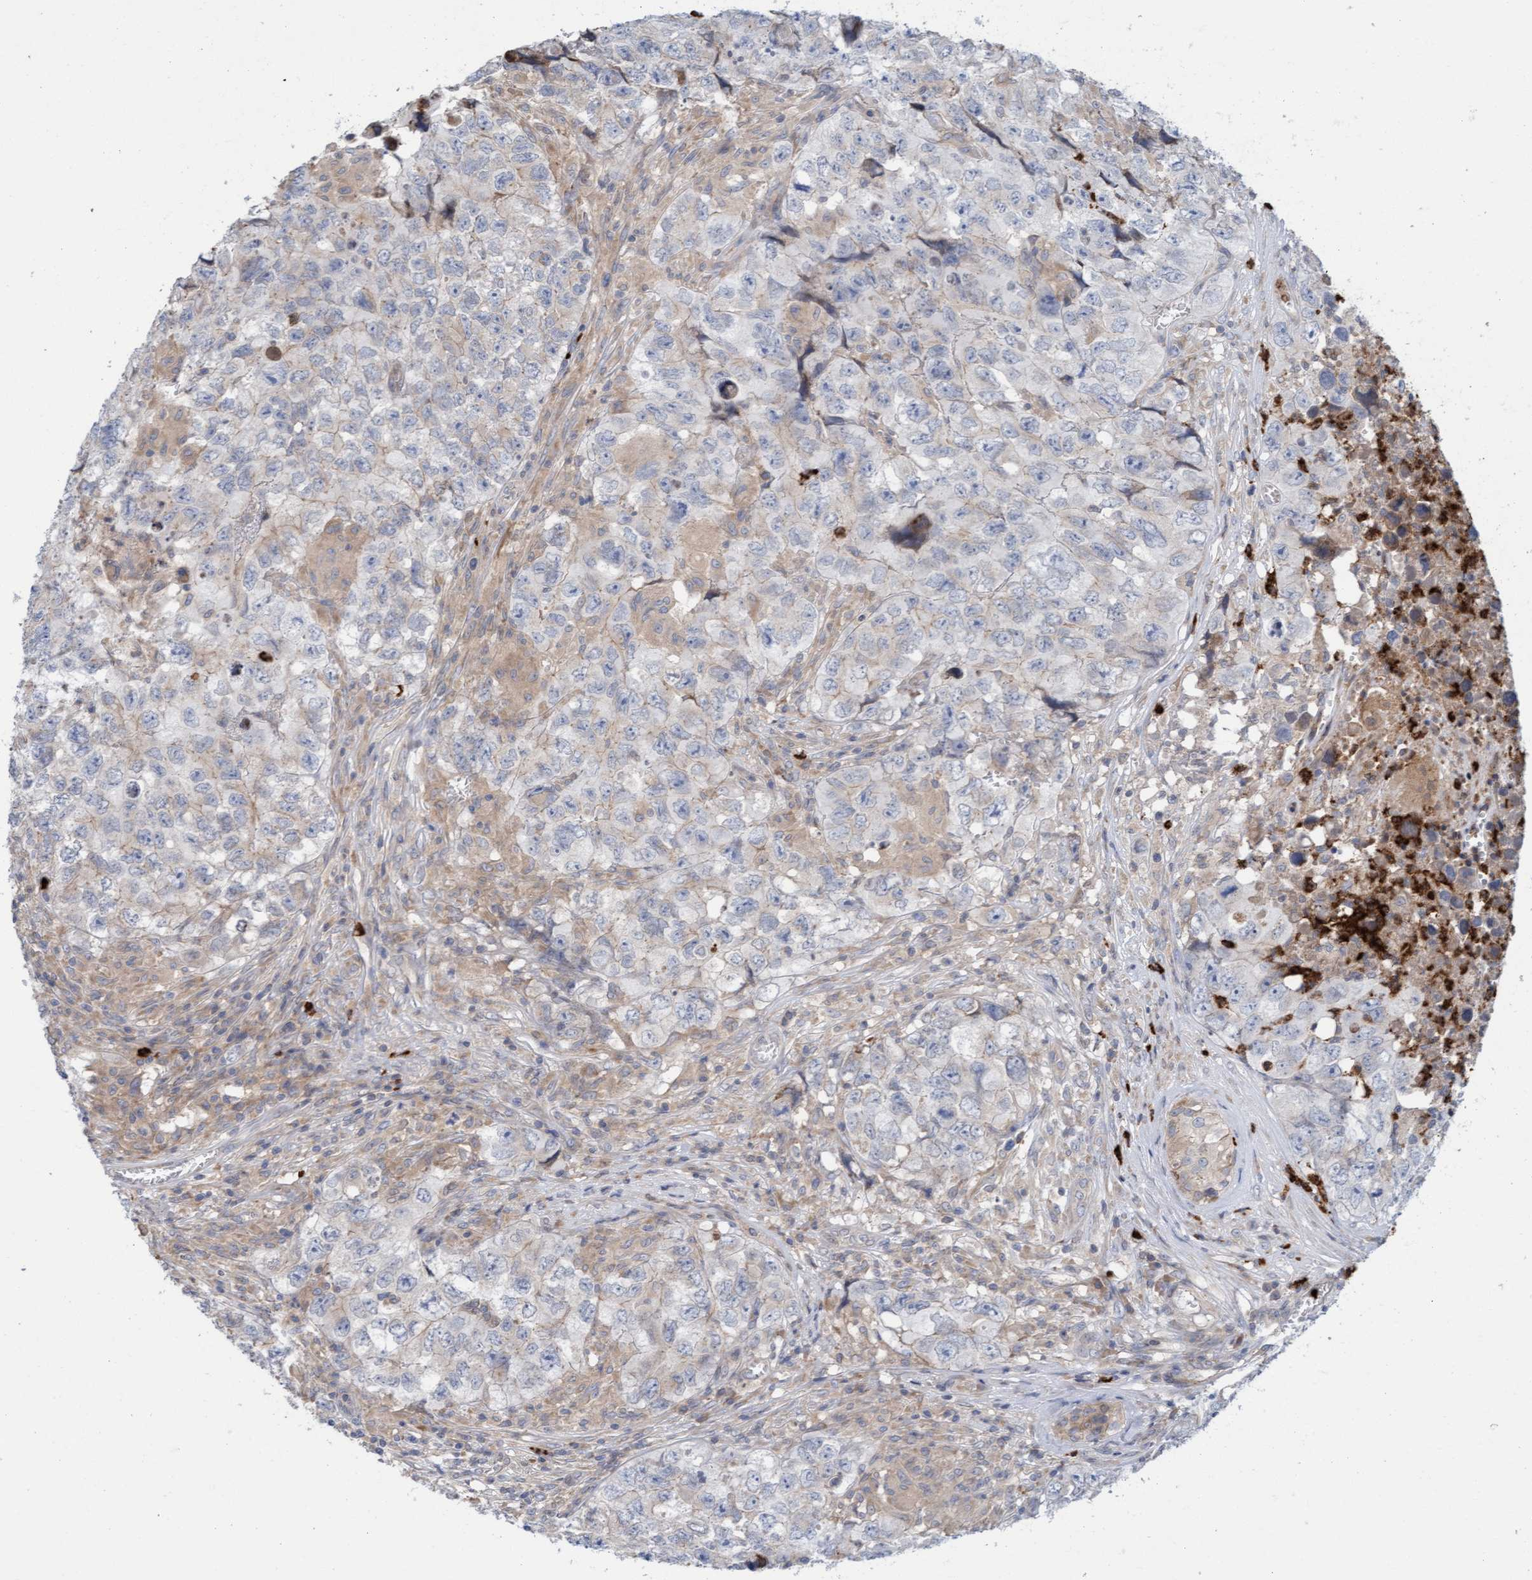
{"staining": {"intensity": "negative", "quantity": "none", "location": "none"}, "tissue": "testis cancer", "cell_type": "Tumor cells", "image_type": "cancer", "snomed": [{"axis": "morphology", "description": "Seminoma, NOS"}, {"axis": "morphology", "description": "Carcinoma, Embryonal, NOS"}, {"axis": "topography", "description": "Testis"}], "caption": "DAB immunohistochemical staining of testis cancer (seminoma) reveals no significant positivity in tumor cells.", "gene": "MMP8", "patient": {"sex": "male", "age": 43}}